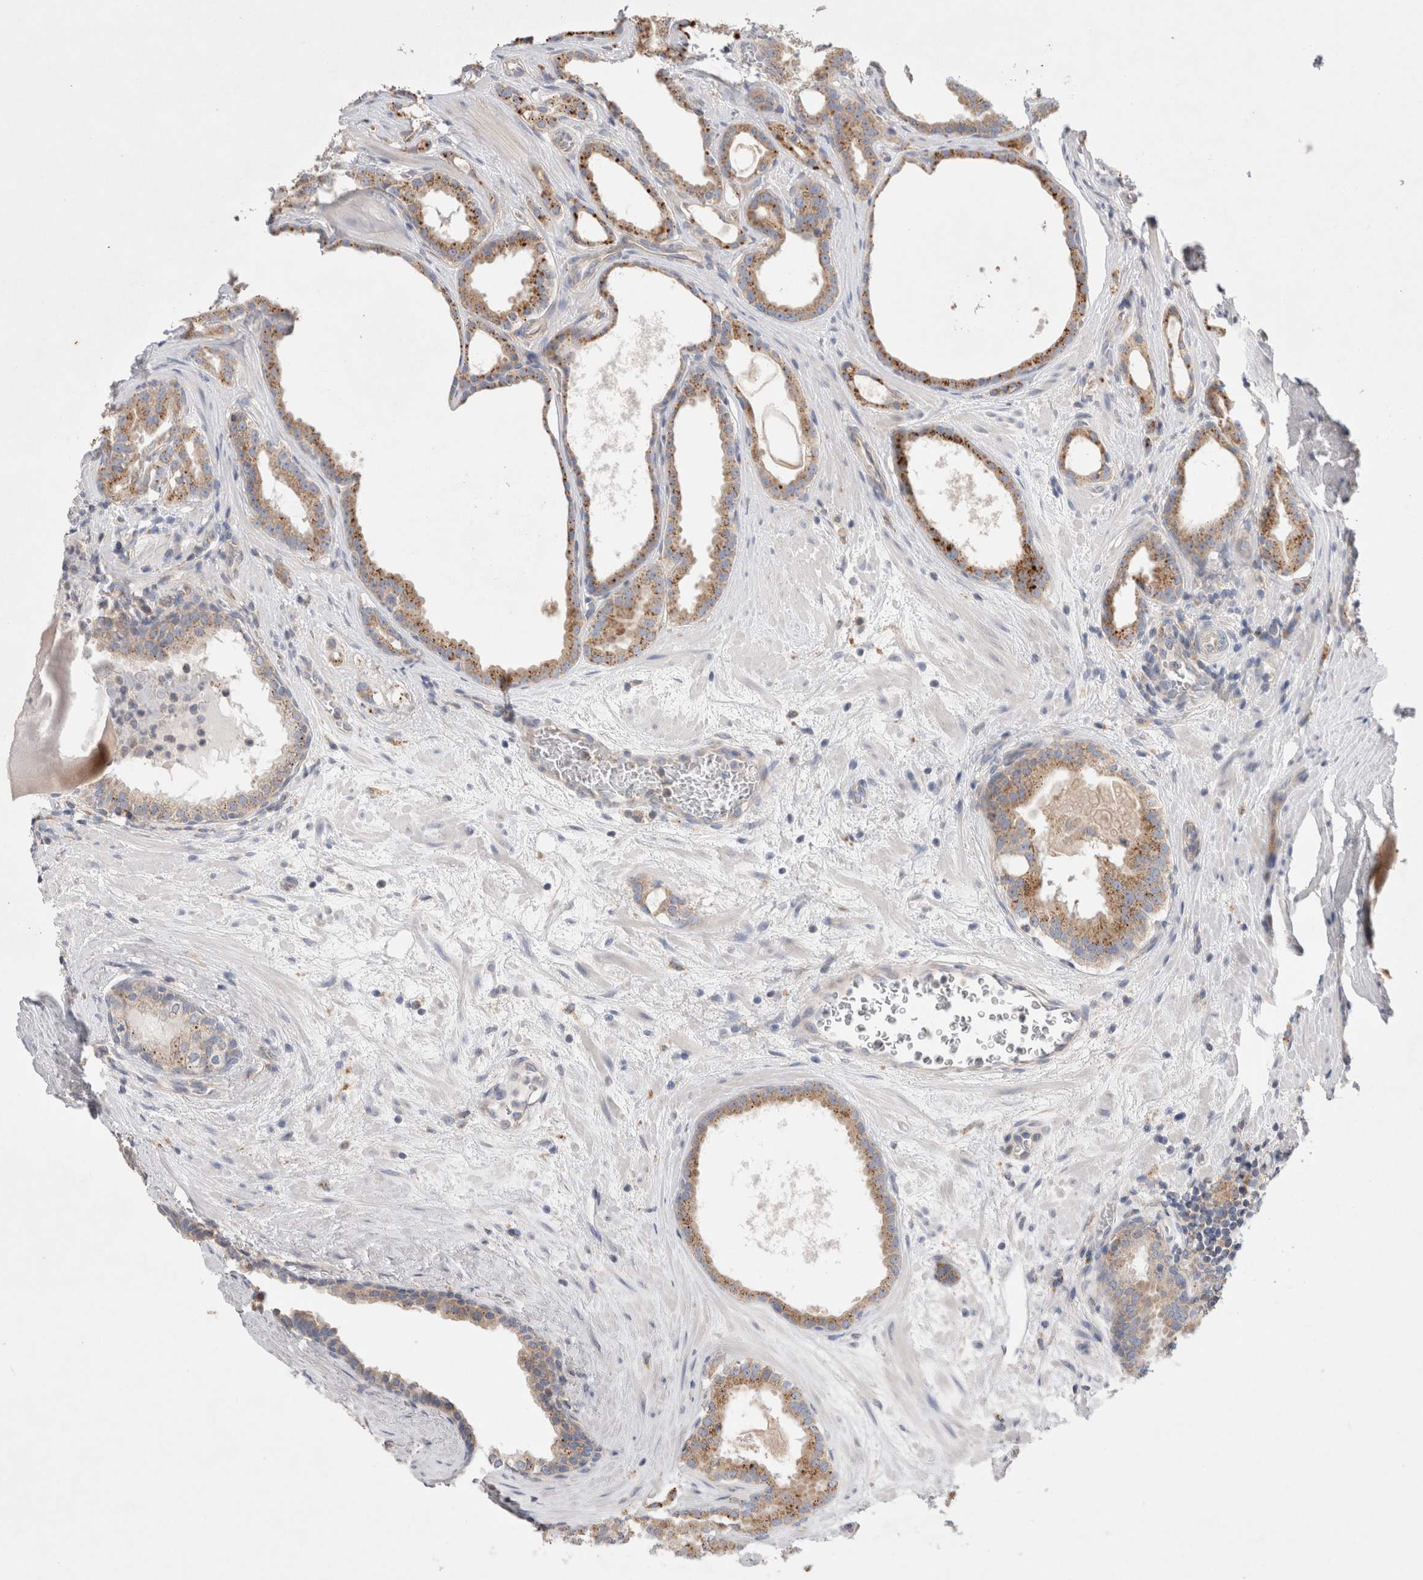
{"staining": {"intensity": "moderate", "quantity": ">75%", "location": "cytoplasmic/membranous"}, "tissue": "prostate cancer", "cell_type": "Tumor cells", "image_type": "cancer", "snomed": [{"axis": "morphology", "description": "Adenocarcinoma, High grade"}, {"axis": "topography", "description": "Prostate"}], "caption": "The histopathology image reveals staining of prostate adenocarcinoma (high-grade), revealing moderate cytoplasmic/membranous protein expression (brown color) within tumor cells. Nuclei are stained in blue.", "gene": "TBC1D16", "patient": {"sex": "male", "age": 60}}